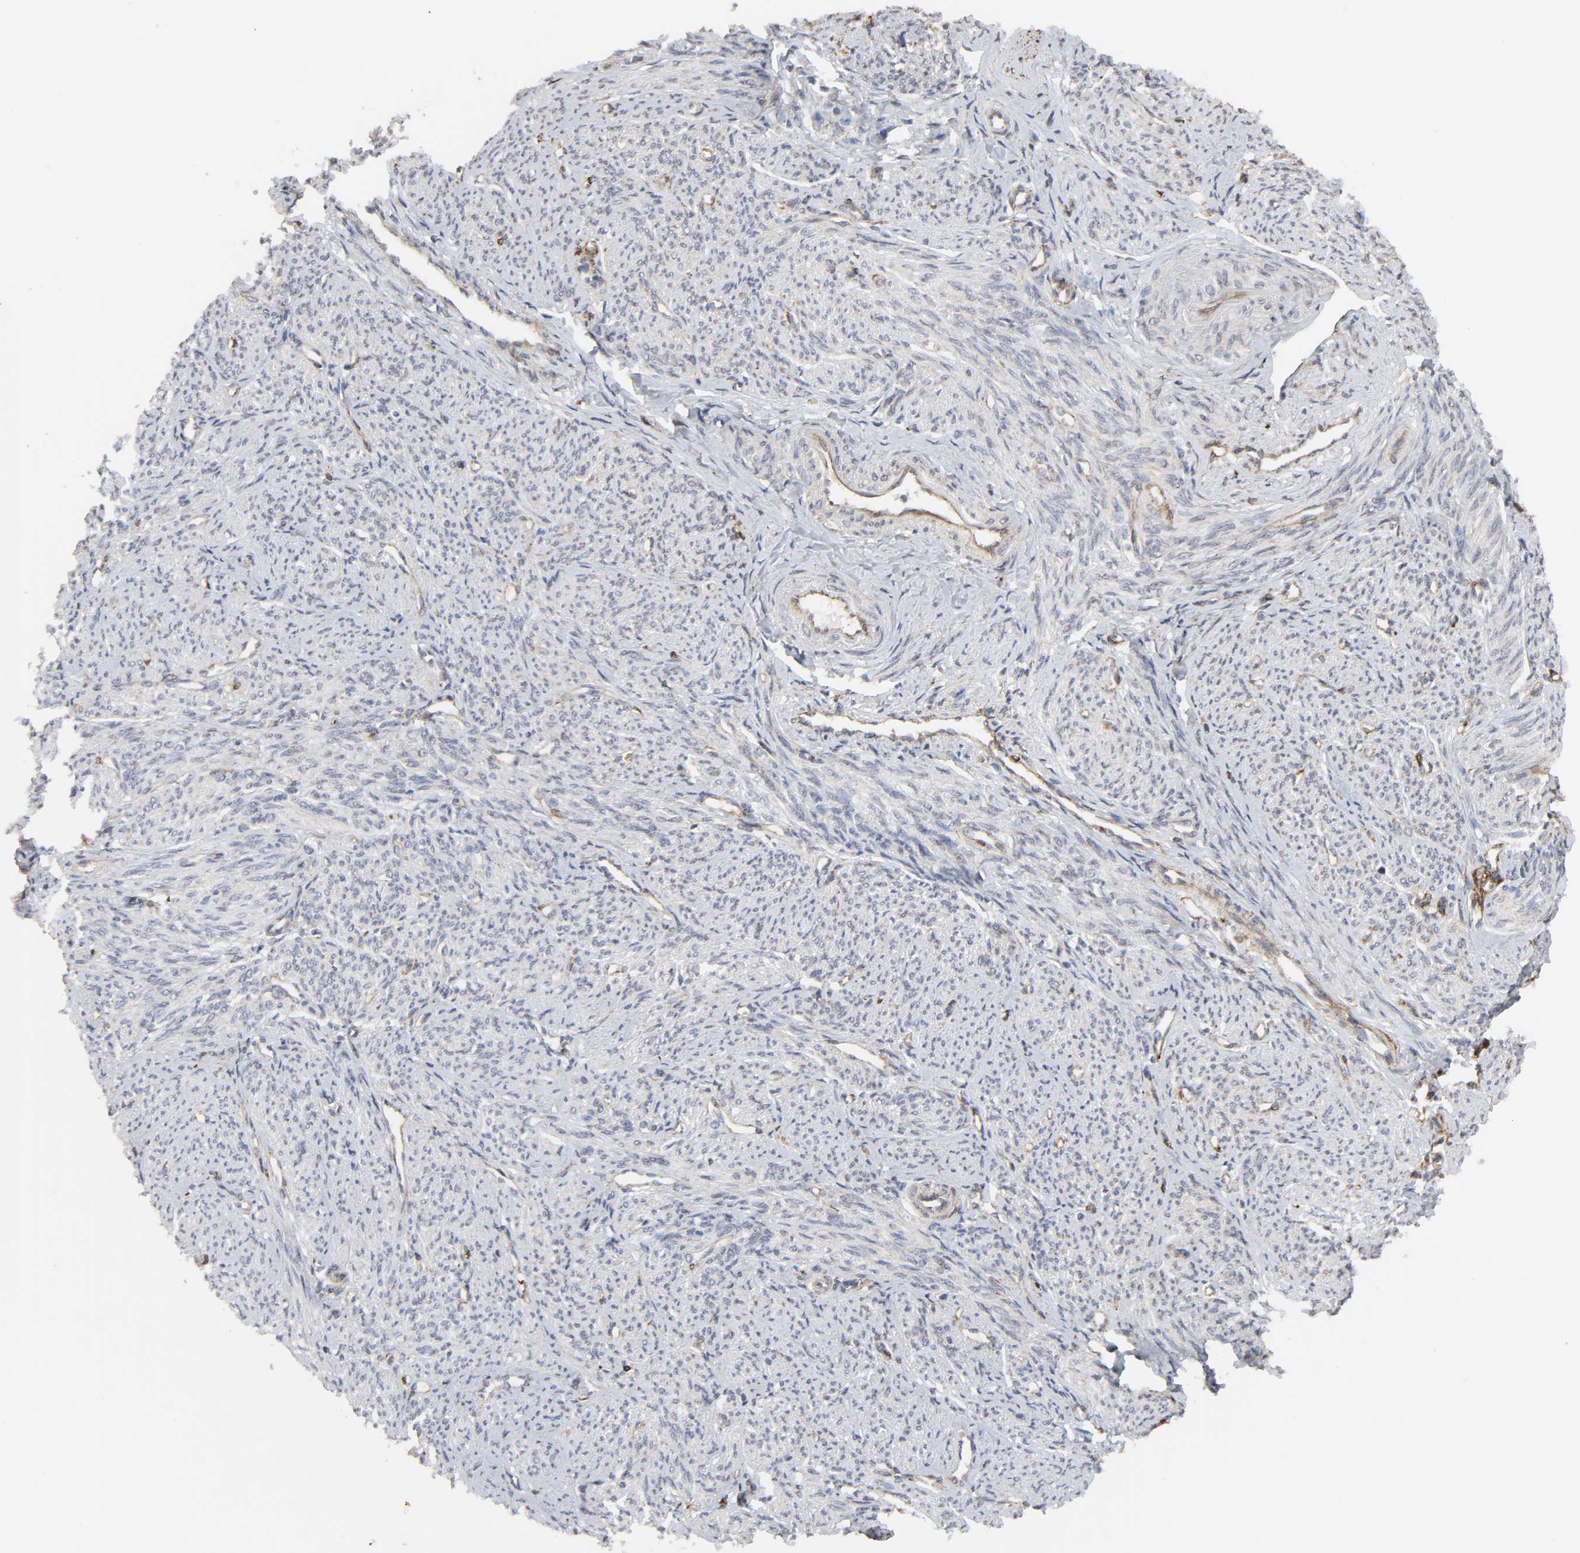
{"staining": {"intensity": "weak", "quantity": "<25%", "location": "cytoplasmic/membranous"}, "tissue": "smooth muscle", "cell_type": "Smooth muscle cells", "image_type": "normal", "snomed": [{"axis": "morphology", "description": "Normal tissue, NOS"}, {"axis": "topography", "description": "Smooth muscle"}], "caption": "Immunohistochemistry (IHC) photomicrograph of unremarkable human smooth muscle stained for a protein (brown), which reveals no expression in smooth muscle cells.", "gene": "POR", "patient": {"sex": "female", "age": 65}}